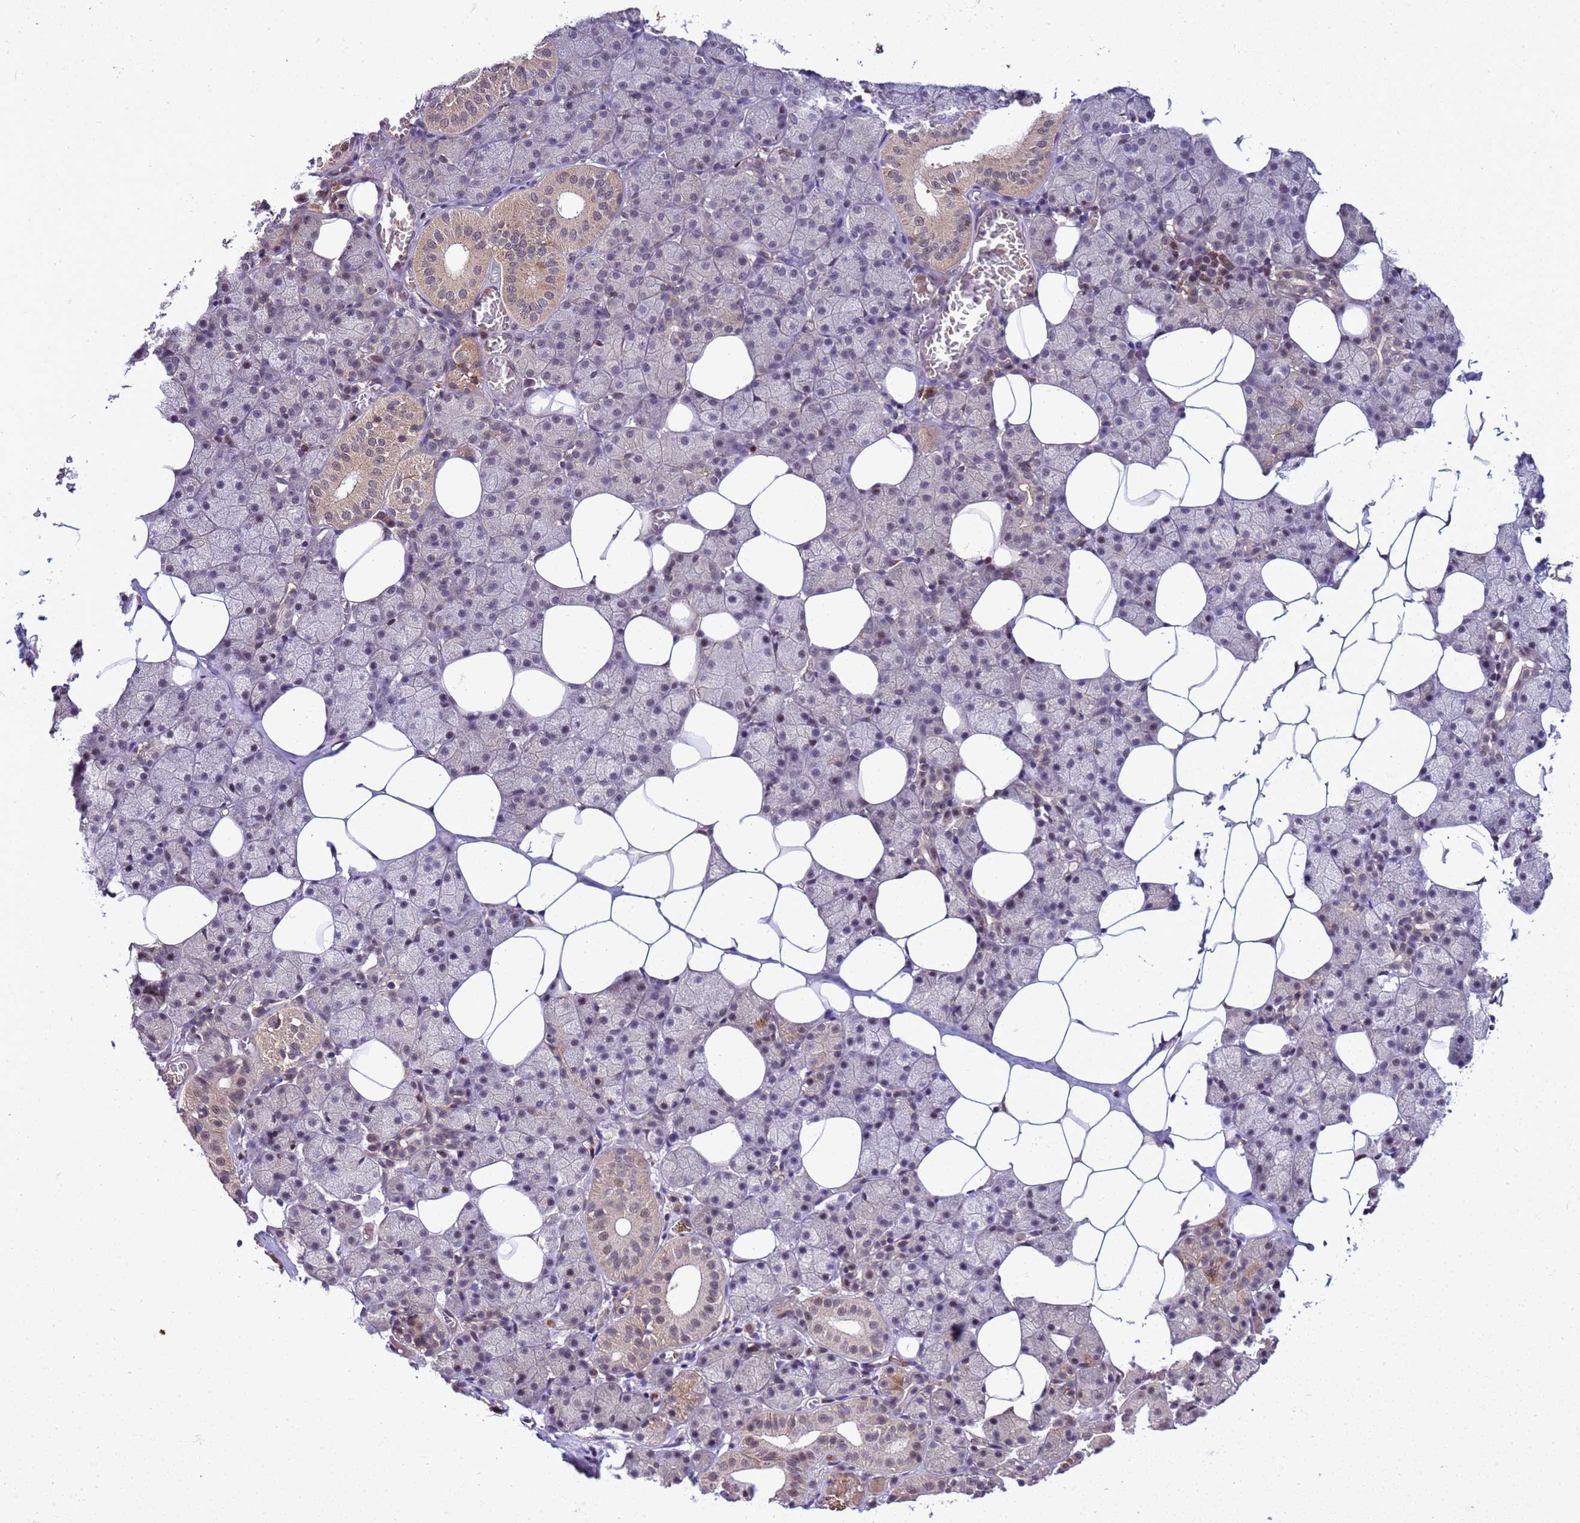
{"staining": {"intensity": "weak", "quantity": "<25%", "location": "cytoplasmic/membranous,nuclear"}, "tissue": "salivary gland", "cell_type": "Glandular cells", "image_type": "normal", "snomed": [{"axis": "morphology", "description": "Normal tissue, NOS"}, {"axis": "topography", "description": "Salivary gland"}], "caption": "The IHC photomicrograph has no significant positivity in glandular cells of salivary gland. (DAB (3,3'-diaminobenzidine) immunohistochemistry visualized using brightfield microscopy, high magnification).", "gene": "GEN1", "patient": {"sex": "female", "age": 33}}